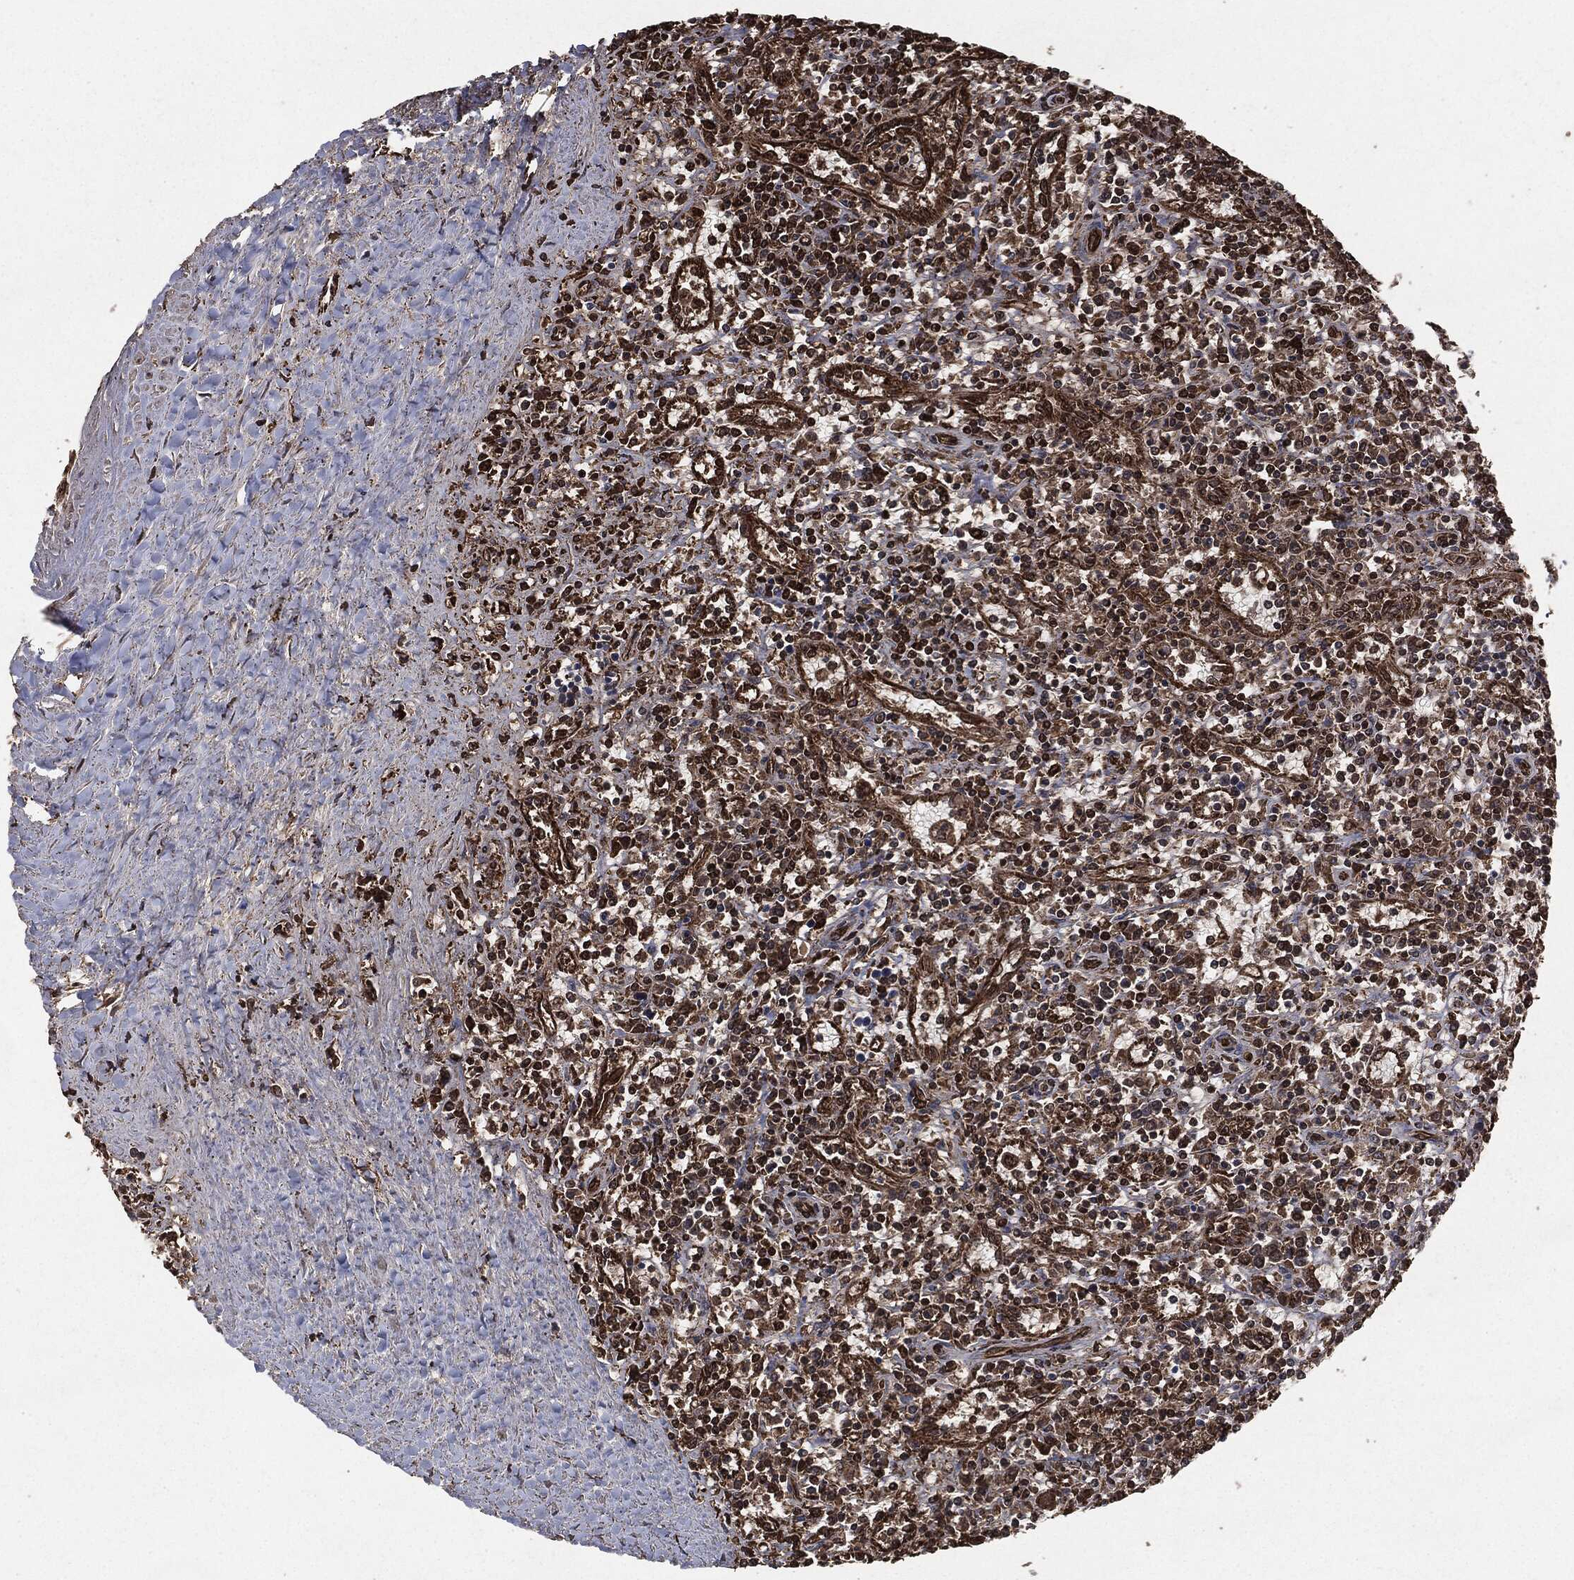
{"staining": {"intensity": "strong", "quantity": "25%-75%", "location": "nuclear"}, "tissue": "lymphoma", "cell_type": "Tumor cells", "image_type": "cancer", "snomed": [{"axis": "morphology", "description": "Malignant lymphoma, non-Hodgkin's type, Low grade"}, {"axis": "topography", "description": "Spleen"}], "caption": "The histopathology image shows staining of lymphoma, revealing strong nuclear protein staining (brown color) within tumor cells.", "gene": "EGFR", "patient": {"sex": "male", "age": 62}}